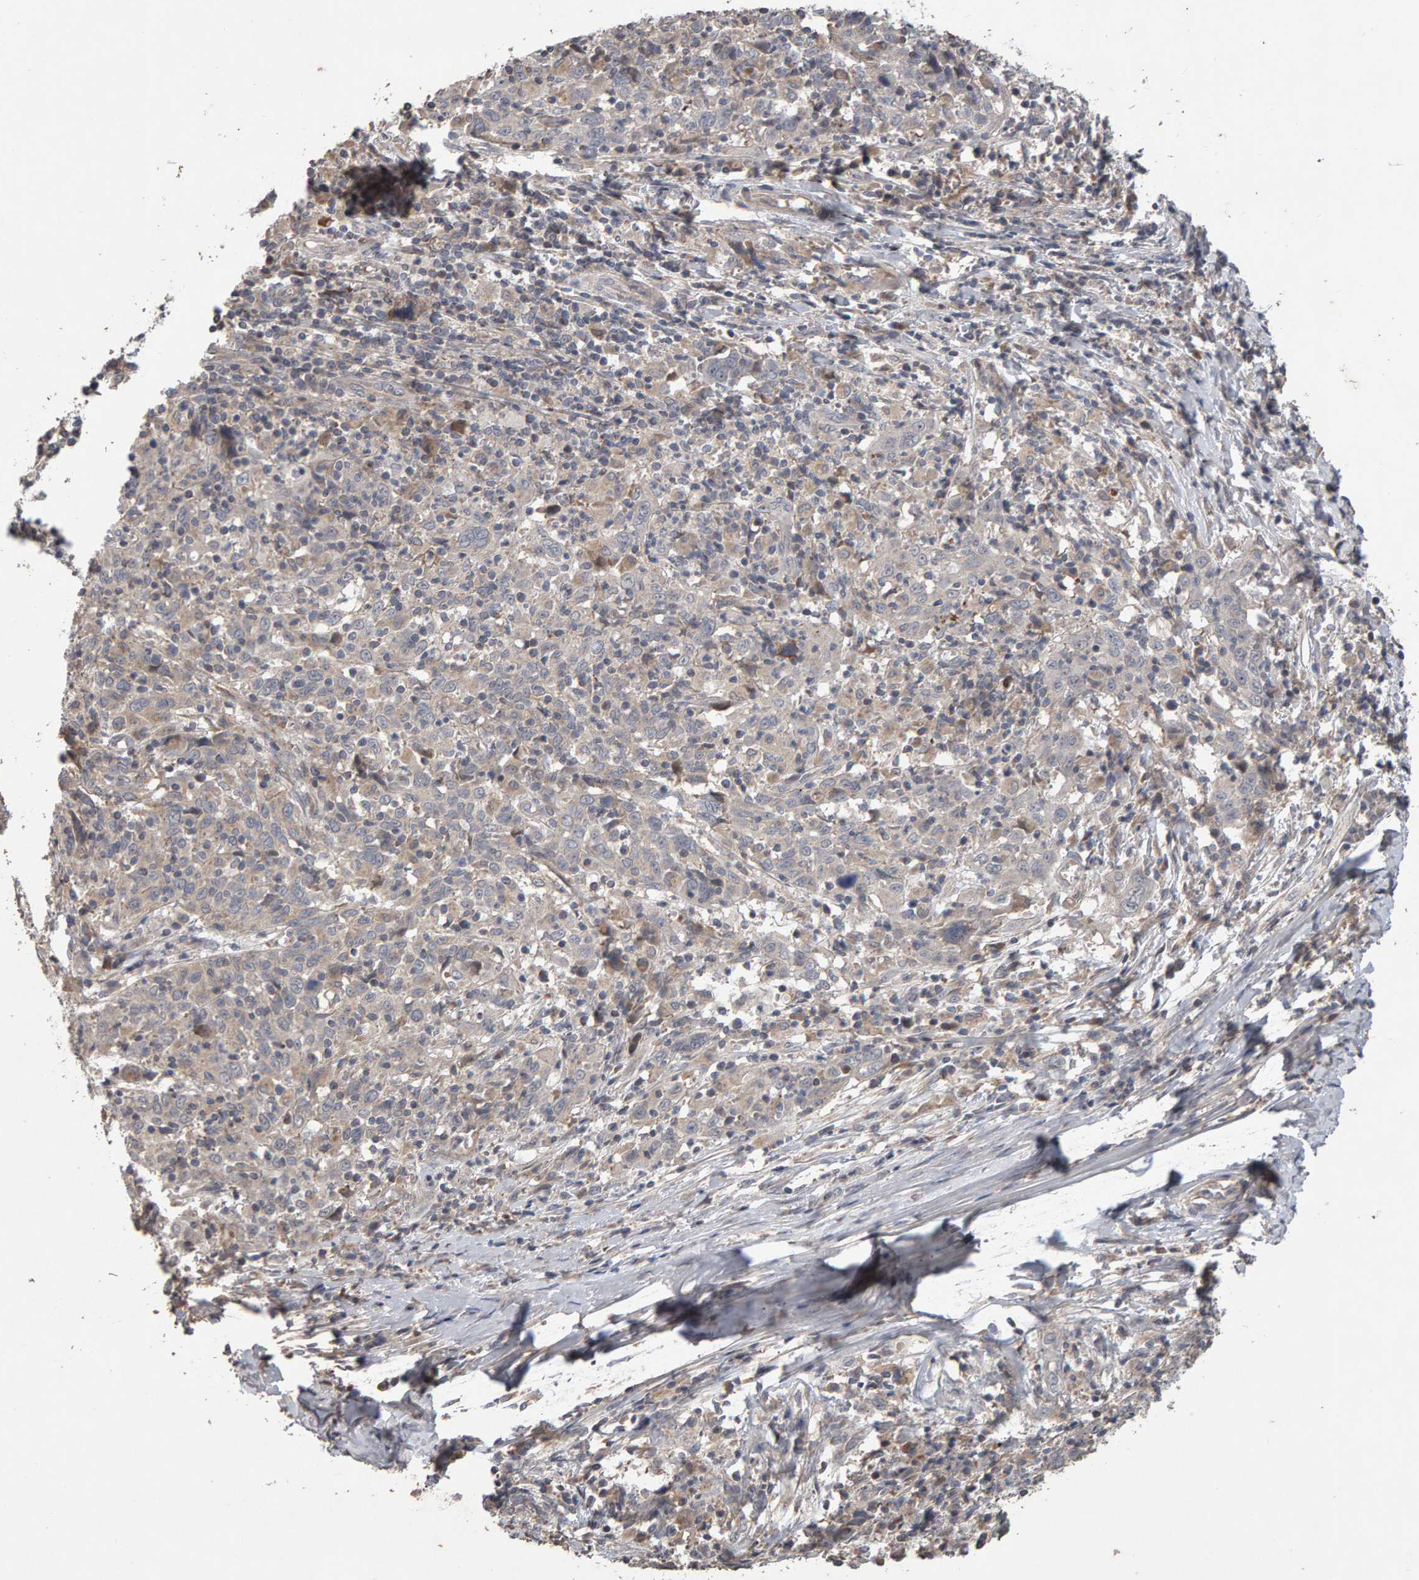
{"staining": {"intensity": "negative", "quantity": "none", "location": "none"}, "tissue": "cervical cancer", "cell_type": "Tumor cells", "image_type": "cancer", "snomed": [{"axis": "morphology", "description": "Squamous cell carcinoma, NOS"}, {"axis": "topography", "description": "Cervix"}], "caption": "Cervical cancer stained for a protein using immunohistochemistry (IHC) shows no expression tumor cells.", "gene": "COASY", "patient": {"sex": "female", "age": 46}}